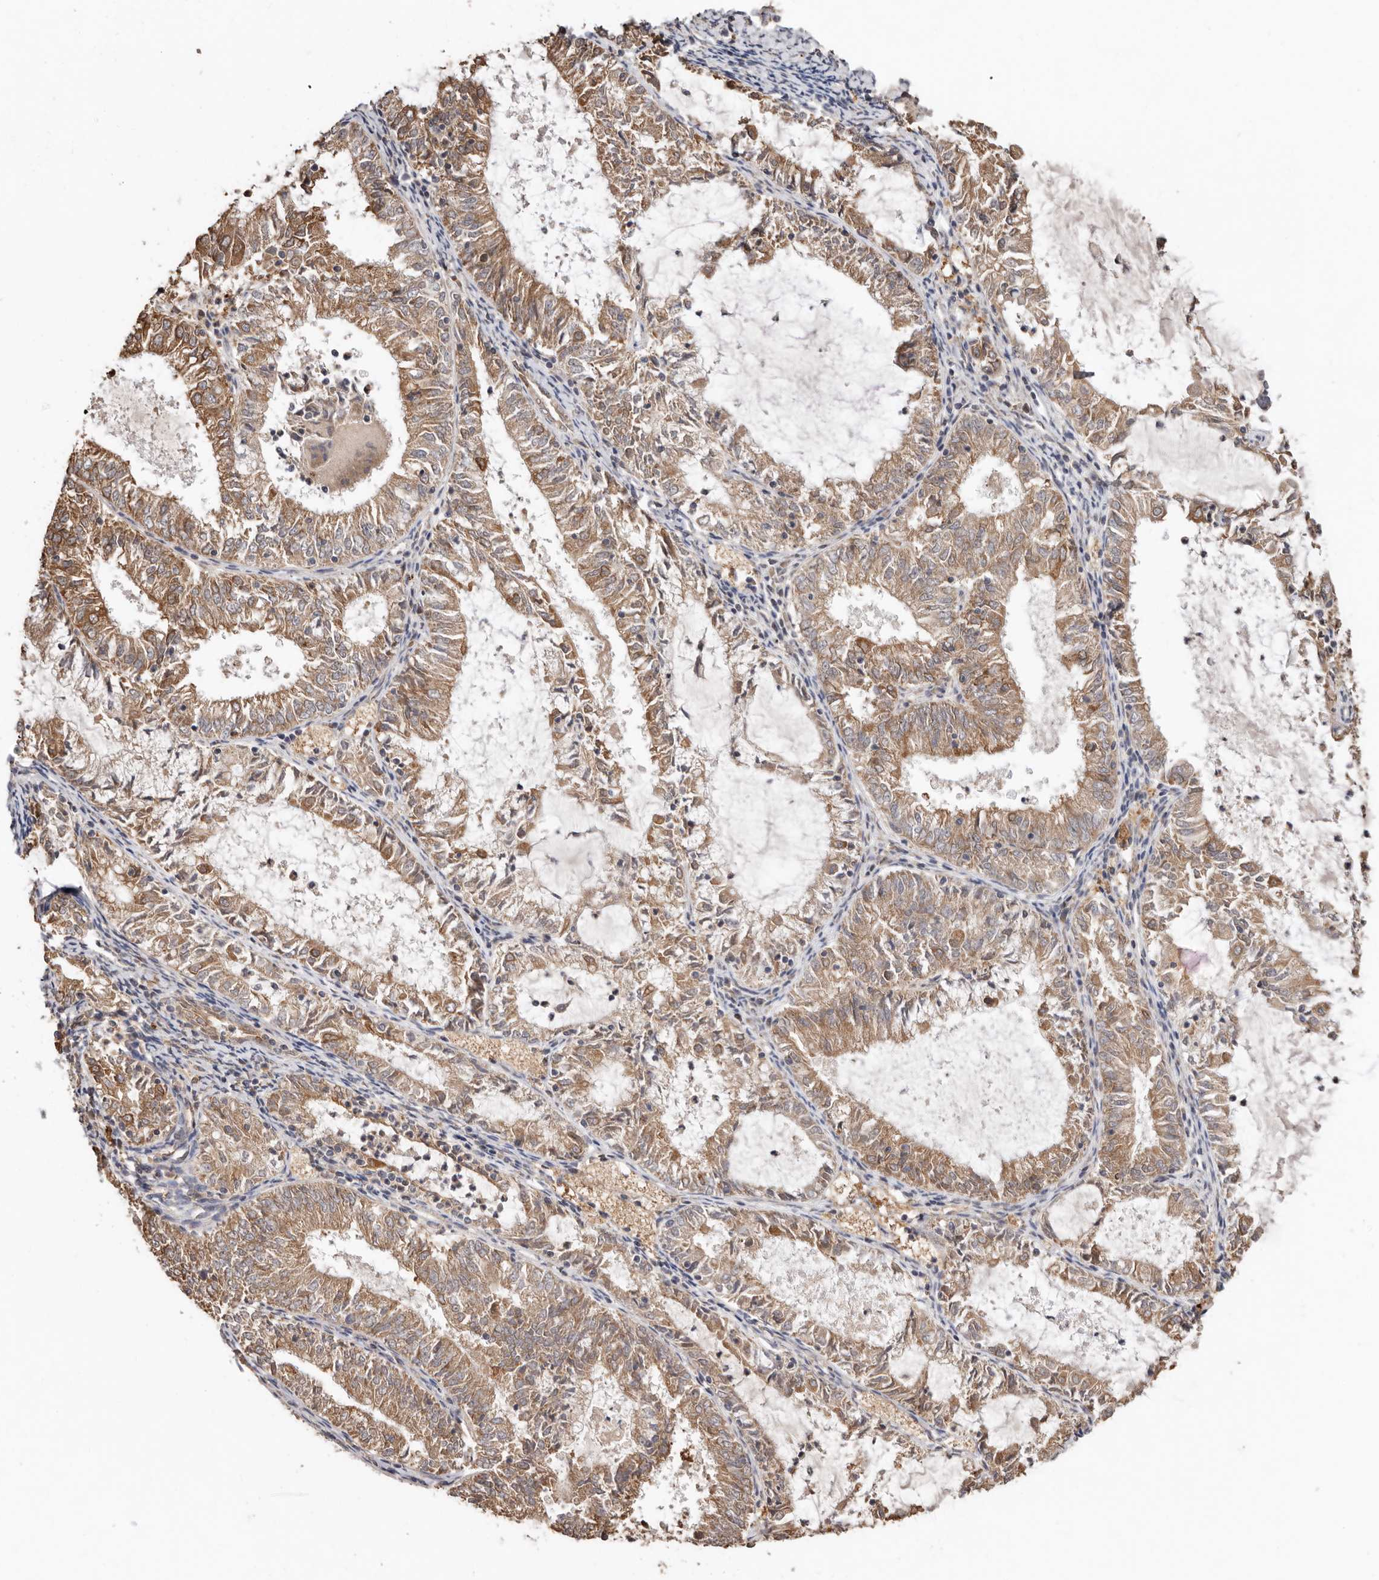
{"staining": {"intensity": "moderate", "quantity": ">75%", "location": "cytoplasmic/membranous"}, "tissue": "endometrial cancer", "cell_type": "Tumor cells", "image_type": "cancer", "snomed": [{"axis": "morphology", "description": "Adenocarcinoma, NOS"}, {"axis": "topography", "description": "Endometrium"}], "caption": "Endometrial cancer tissue displays moderate cytoplasmic/membranous staining in about >75% of tumor cells, visualized by immunohistochemistry.", "gene": "RSPO2", "patient": {"sex": "female", "age": 57}}